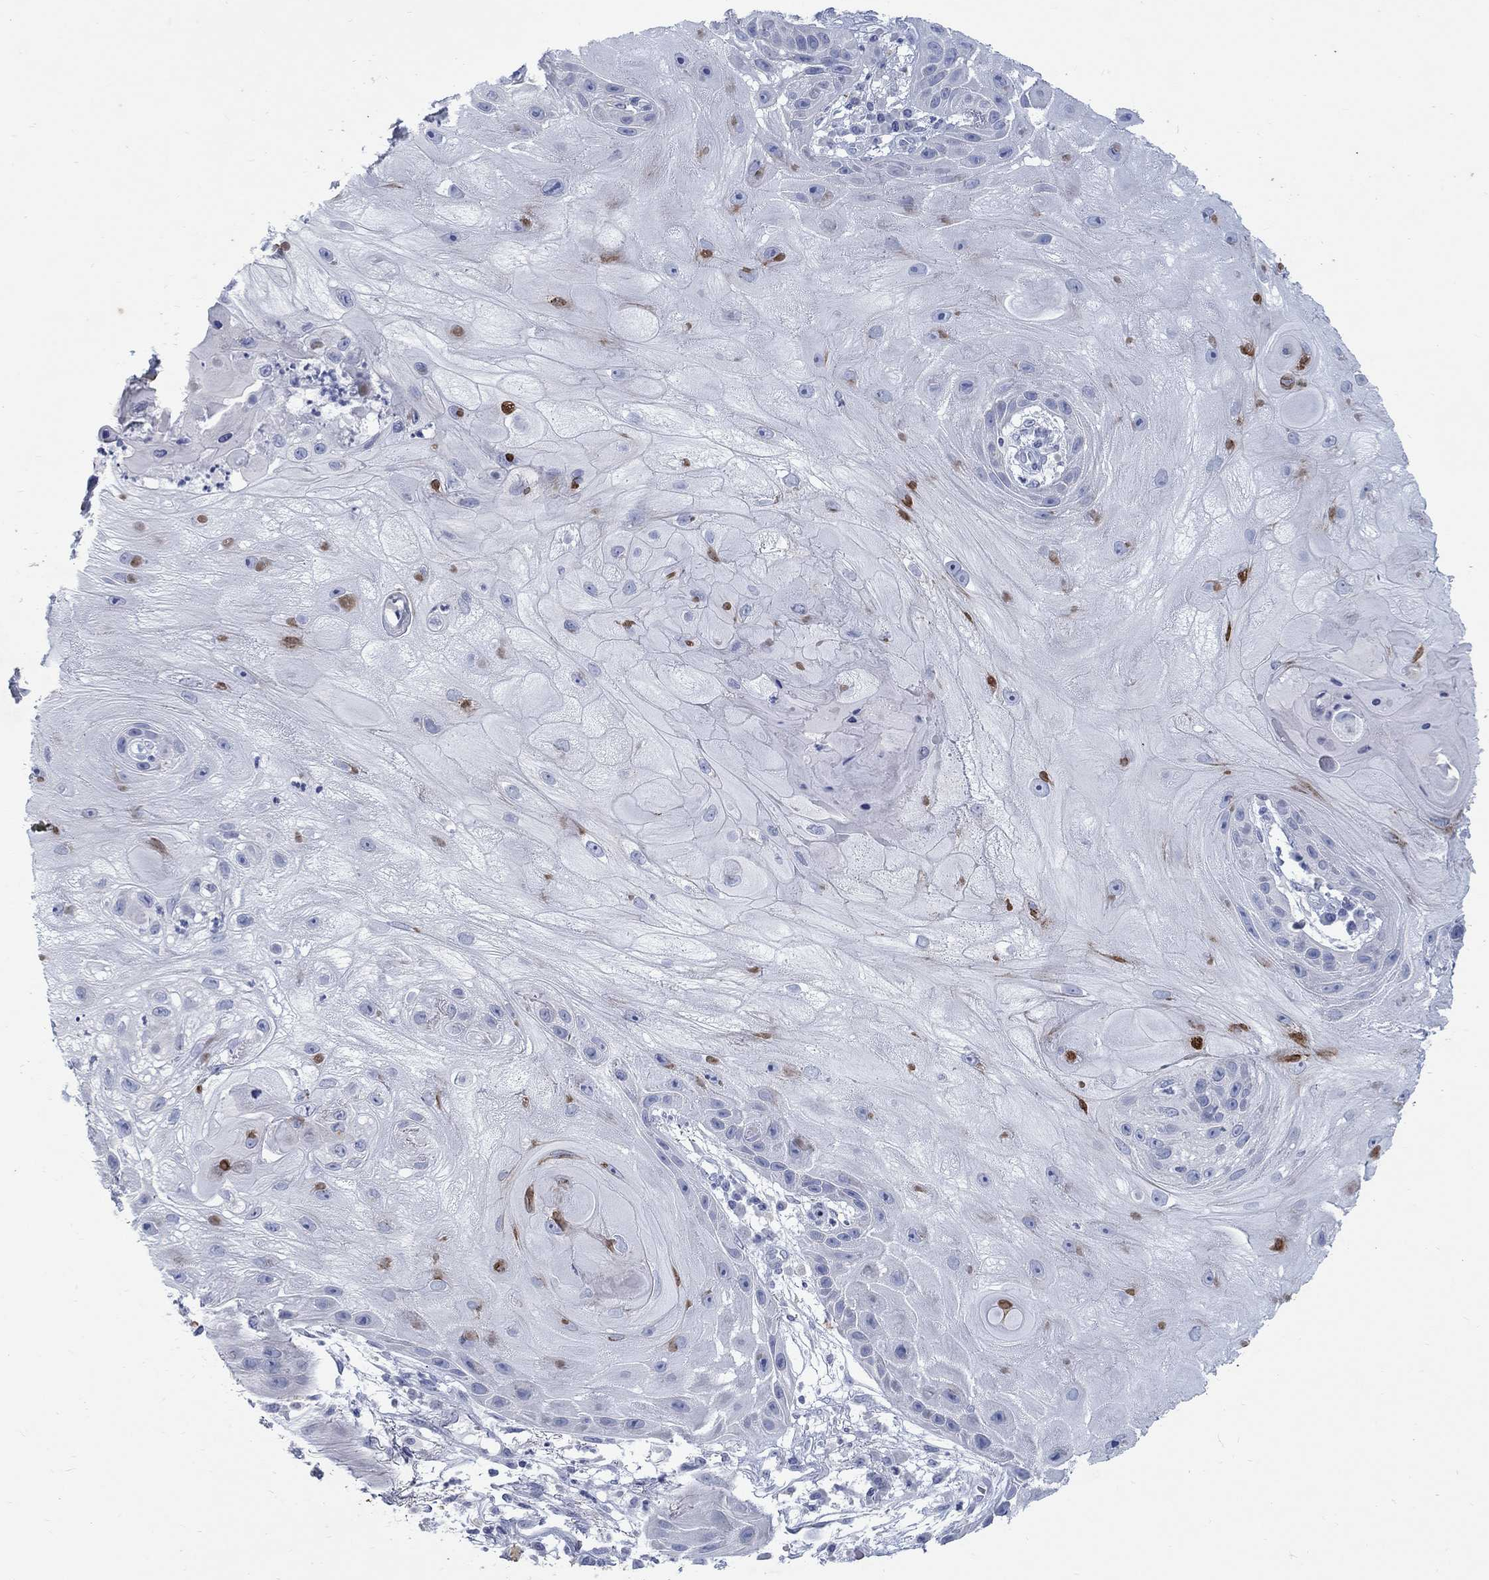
{"staining": {"intensity": "moderate", "quantity": "<25%", "location": "cytoplasmic/membranous"}, "tissue": "skin cancer", "cell_type": "Tumor cells", "image_type": "cancer", "snomed": [{"axis": "morphology", "description": "Normal tissue, NOS"}, {"axis": "morphology", "description": "Squamous cell carcinoma, NOS"}, {"axis": "topography", "description": "Skin"}], "caption": "Immunohistochemistry photomicrograph of neoplastic tissue: human skin cancer (squamous cell carcinoma) stained using IHC reveals low levels of moderate protein expression localized specifically in the cytoplasmic/membranous of tumor cells, appearing as a cytoplasmic/membranous brown color.", "gene": "RFTN2", "patient": {"sex": "male", "age": 79}}